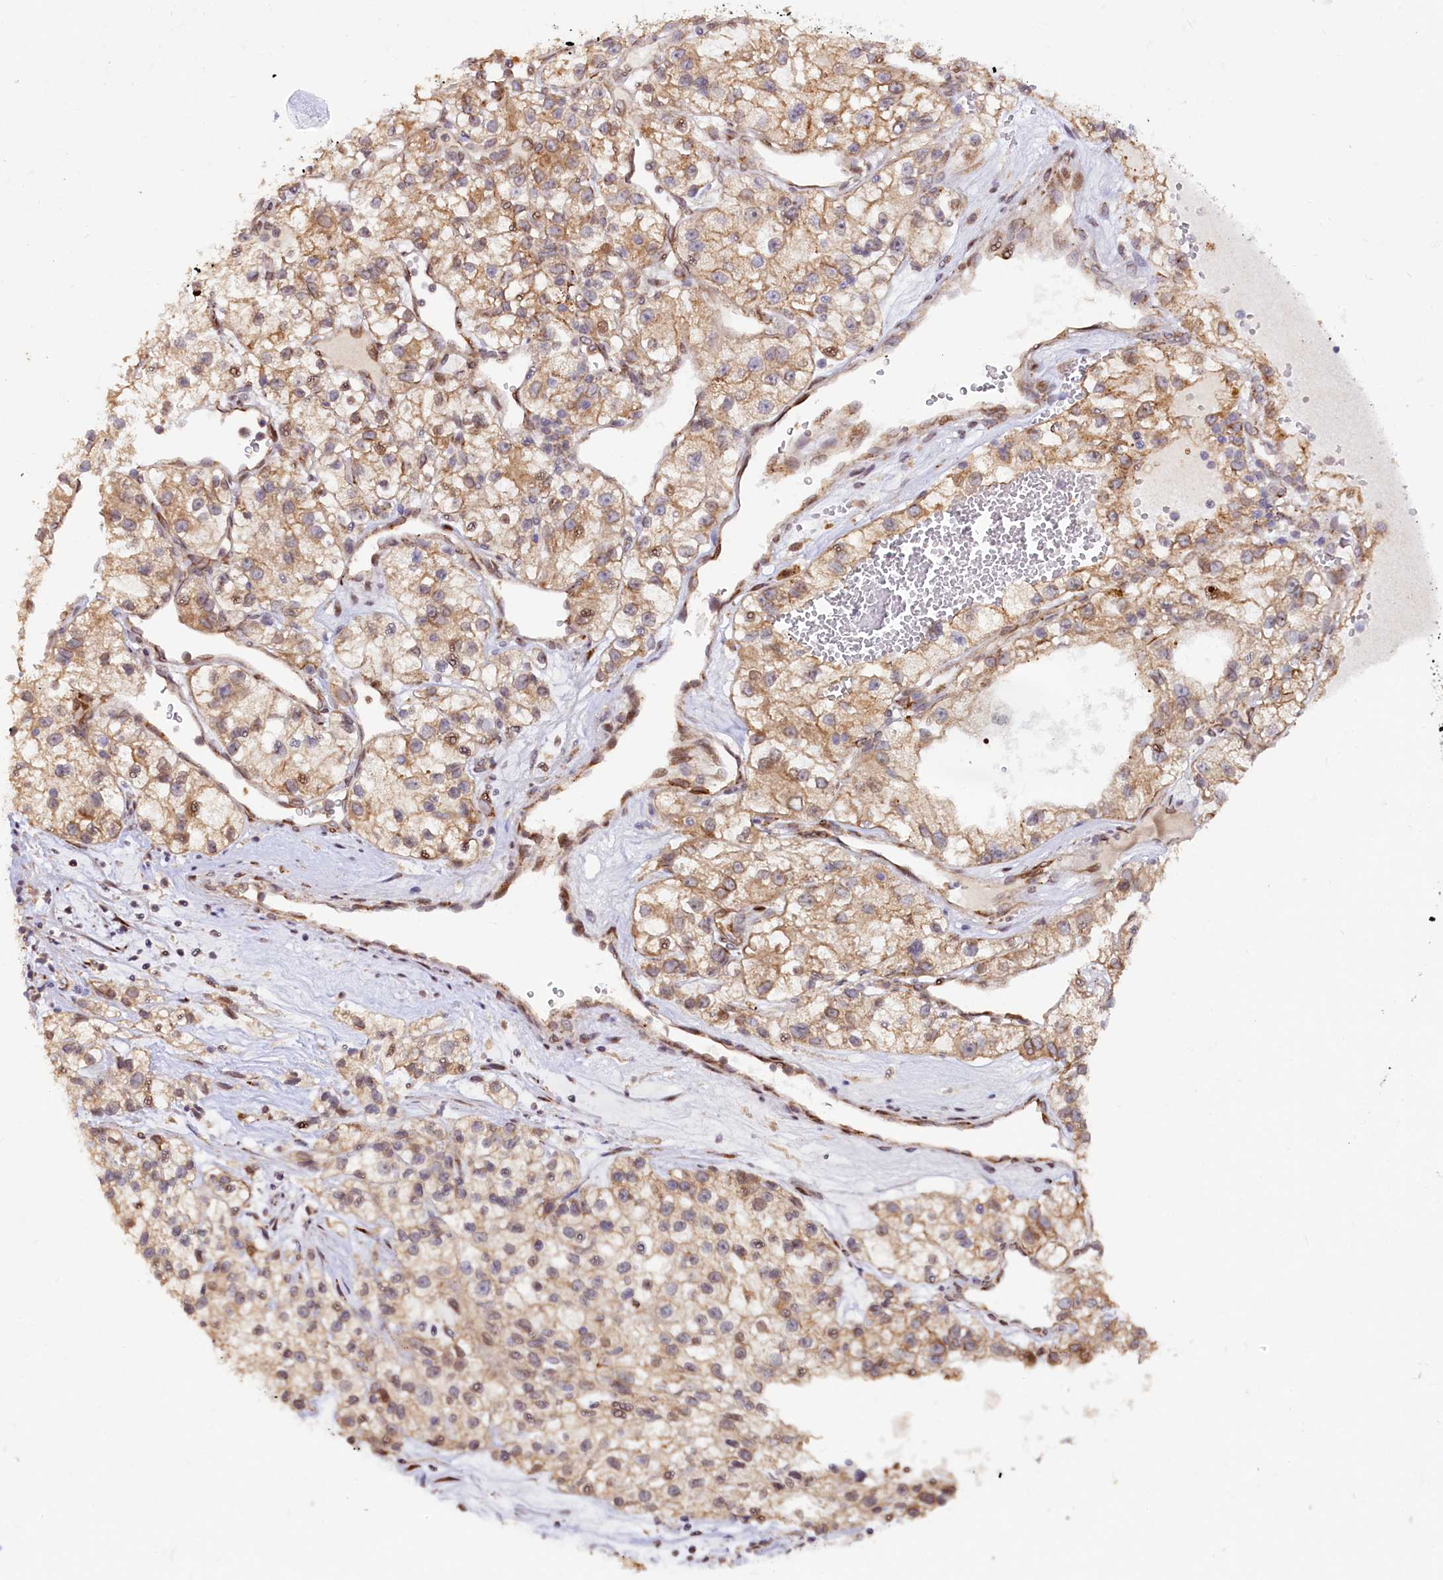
{"staining": {"intensity": "moderate", "quantity": ">75%", "location": "cytoplasmic/membranous"}, "tissue": "renal cancer", "cell_type": "Tumor cells", "image_type": "cancer", "snomed": [{"axis": "morphology", "description": "Adenocarcinoma, NOS"}, {"axis": "topography", "description": "Kidney"}], "caption": "A histopathology image of human renal cancer stained for a protein shows moderate cytoplasmic/membranous brown staining in tumor cells.", "gene": "C5orf15", "patient": {"sex": "female", "age": 57}}